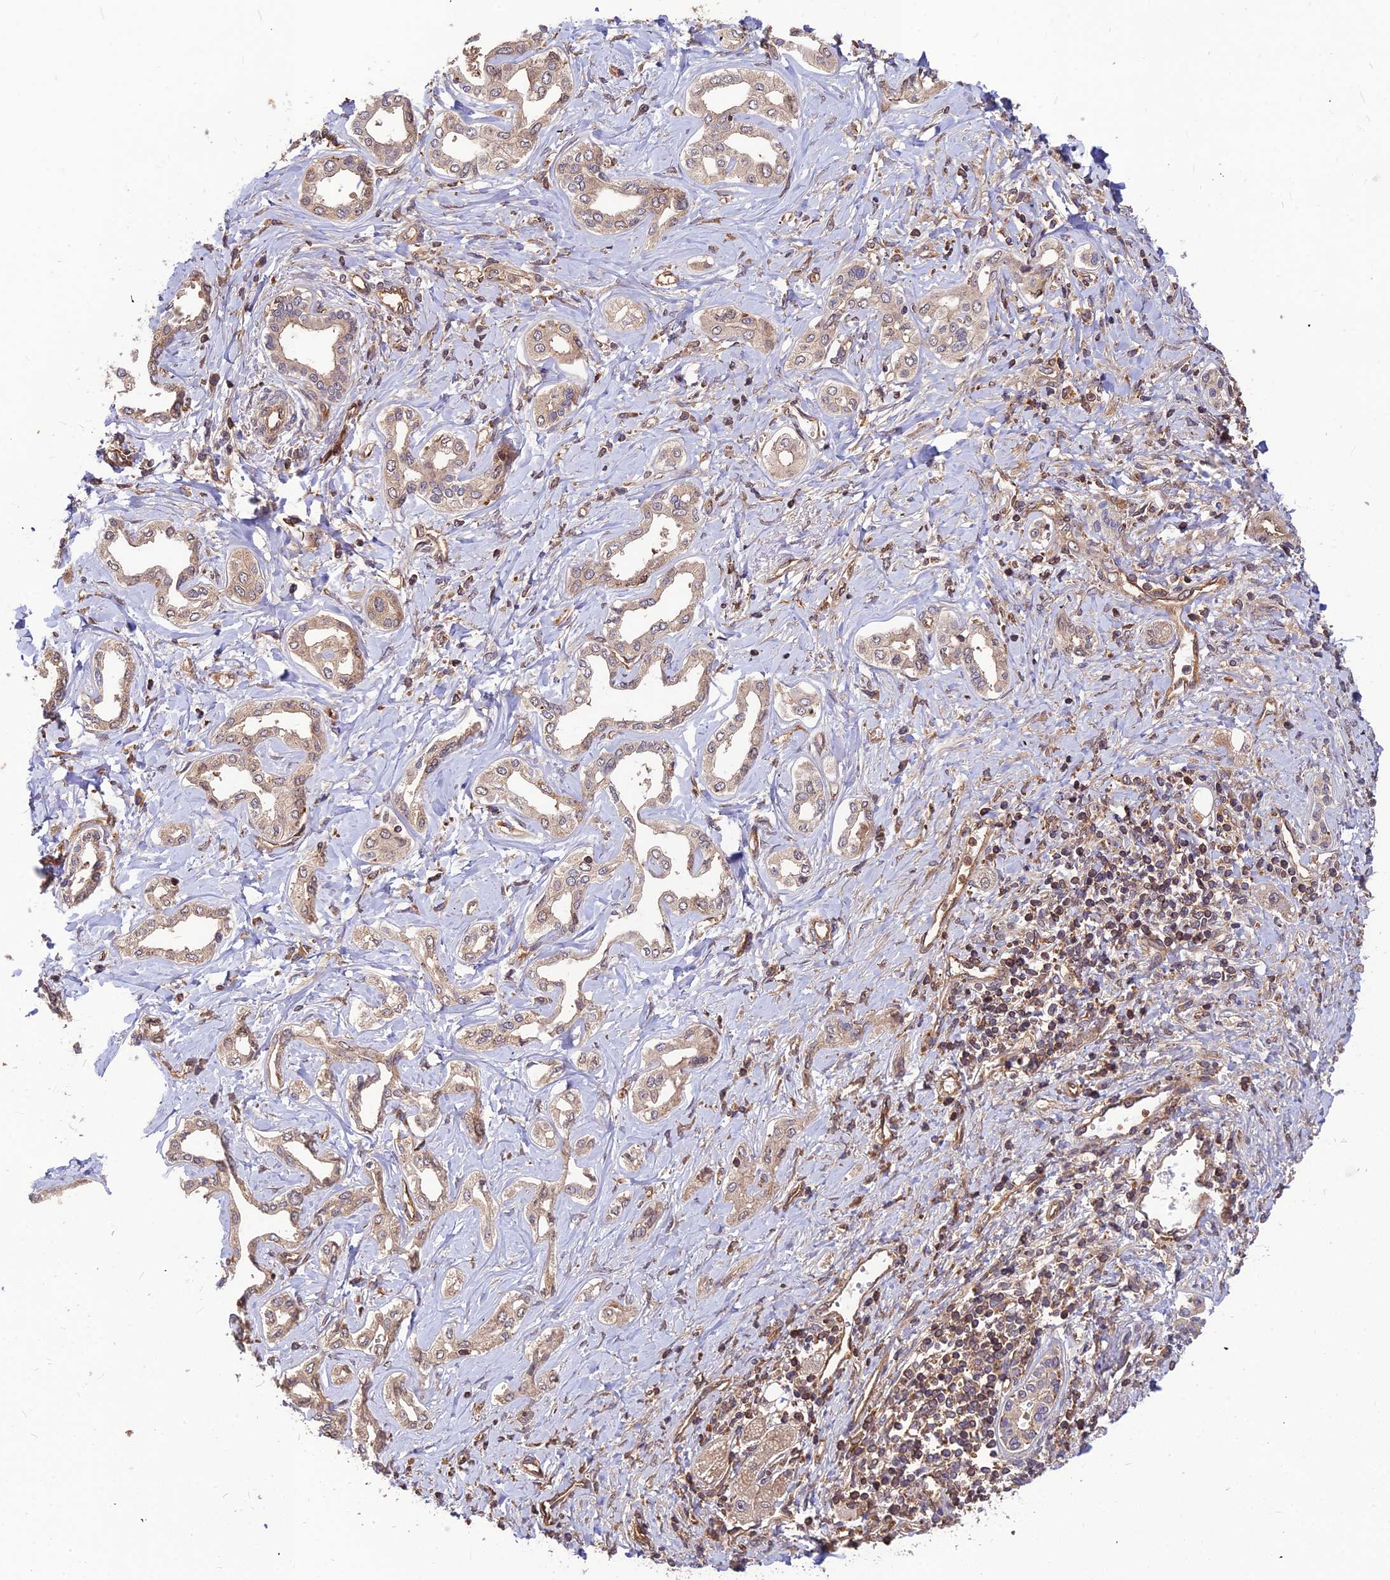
{"staining": {"intensity": "weak", "quantity": "25%-75%", "location": "cytoplasmic/membranous"}, "tissue": "liver cancer", "cell_type": "Tumor cells", "image_type": "cancer", "snomed": [{"axis": "morphology", "description": "Cholangiocarcinoma"}, {"axis": "topography", "description": "Liver"}], "caption": "Immunohistochemical staining of liver cholangiocarcinoma exhibits low levels of weak cytoplasmic/membranous protein staining in about 25%-75% of tumor cells. Ihc stains the protein in brown and the nuclei are stained blue.", "gene": "ZNF467", "patient": {"sex": "female", "age": 77}}